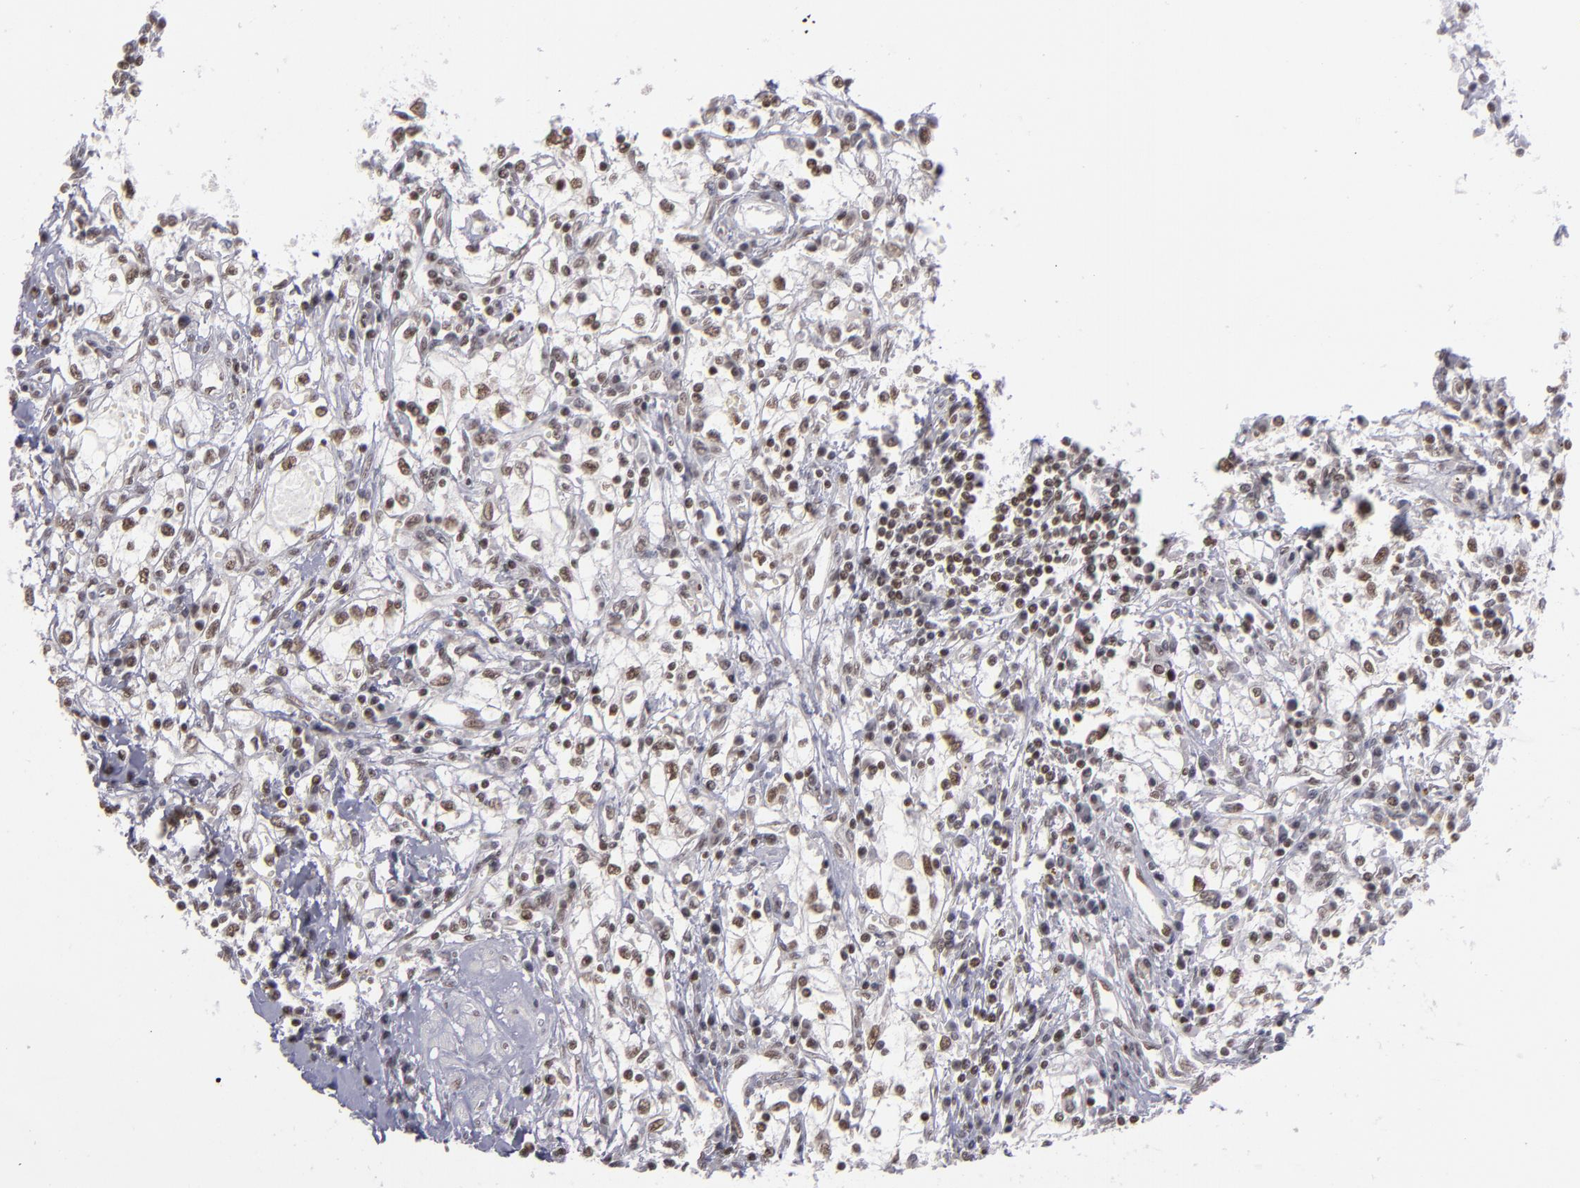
{"staining": {"intensity": "moderate", "quantity": "25%-75%", "location": "nuclear"}, "tissue": "renal cancer", "cell_type": "Tumor cells", "image_type": "cancer", "snomed": [{"axis": "morphology", "description": "Adenocarcinoma, NOS"}, {"axis": "topography", "description": "Kidney"}], "caption": "Immunohistochemical staining of renal adenocarcinoma displays moderate nuclear protein positivity in approximately 25%-75% of tumor cells. (DAB IHC, brown staining for protein, blue staining for nuclei).", "gene": "MLLT3", "patient": {"sex": "male", "age": 82}}